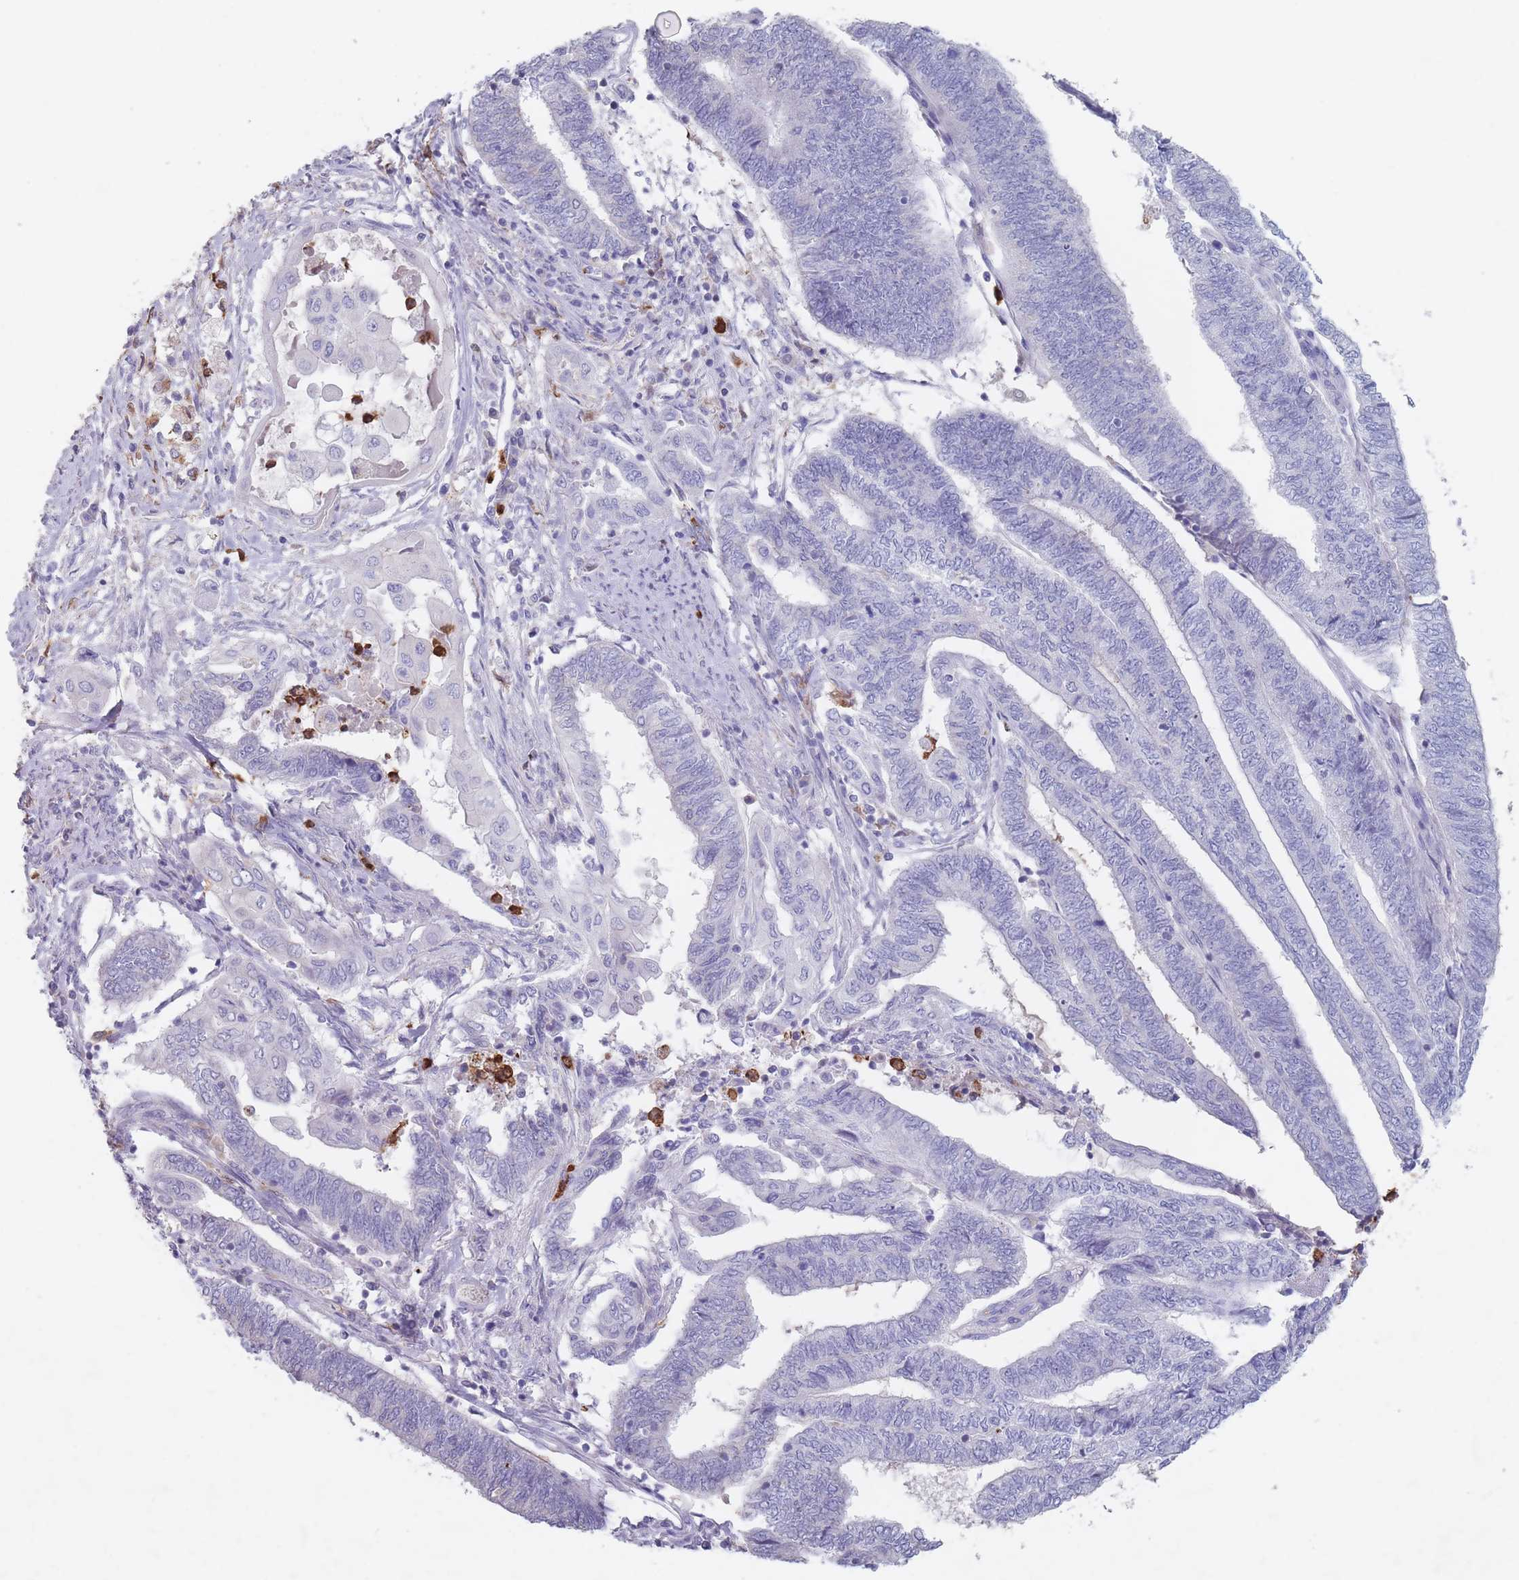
{"staining": {"intensity": "negative", "quantity": "none", "location": "none"}, "tissue": "endometrial cancer", "cell_type": "Tumor cells", "image_type": "cancer", "snomed": [{"axis": "morphology", "description": "Adenocarcinoma, NOS"}, {"axis": "topography", "description": "Uterus"}, {"axis": "topography", "description": "Endometrium"}], "caption": "Tumor cells are negative for protein expression in human endometrial cancer.", "gene": "ATP1A3", "patient": {"sex": "female", "age": 70}}